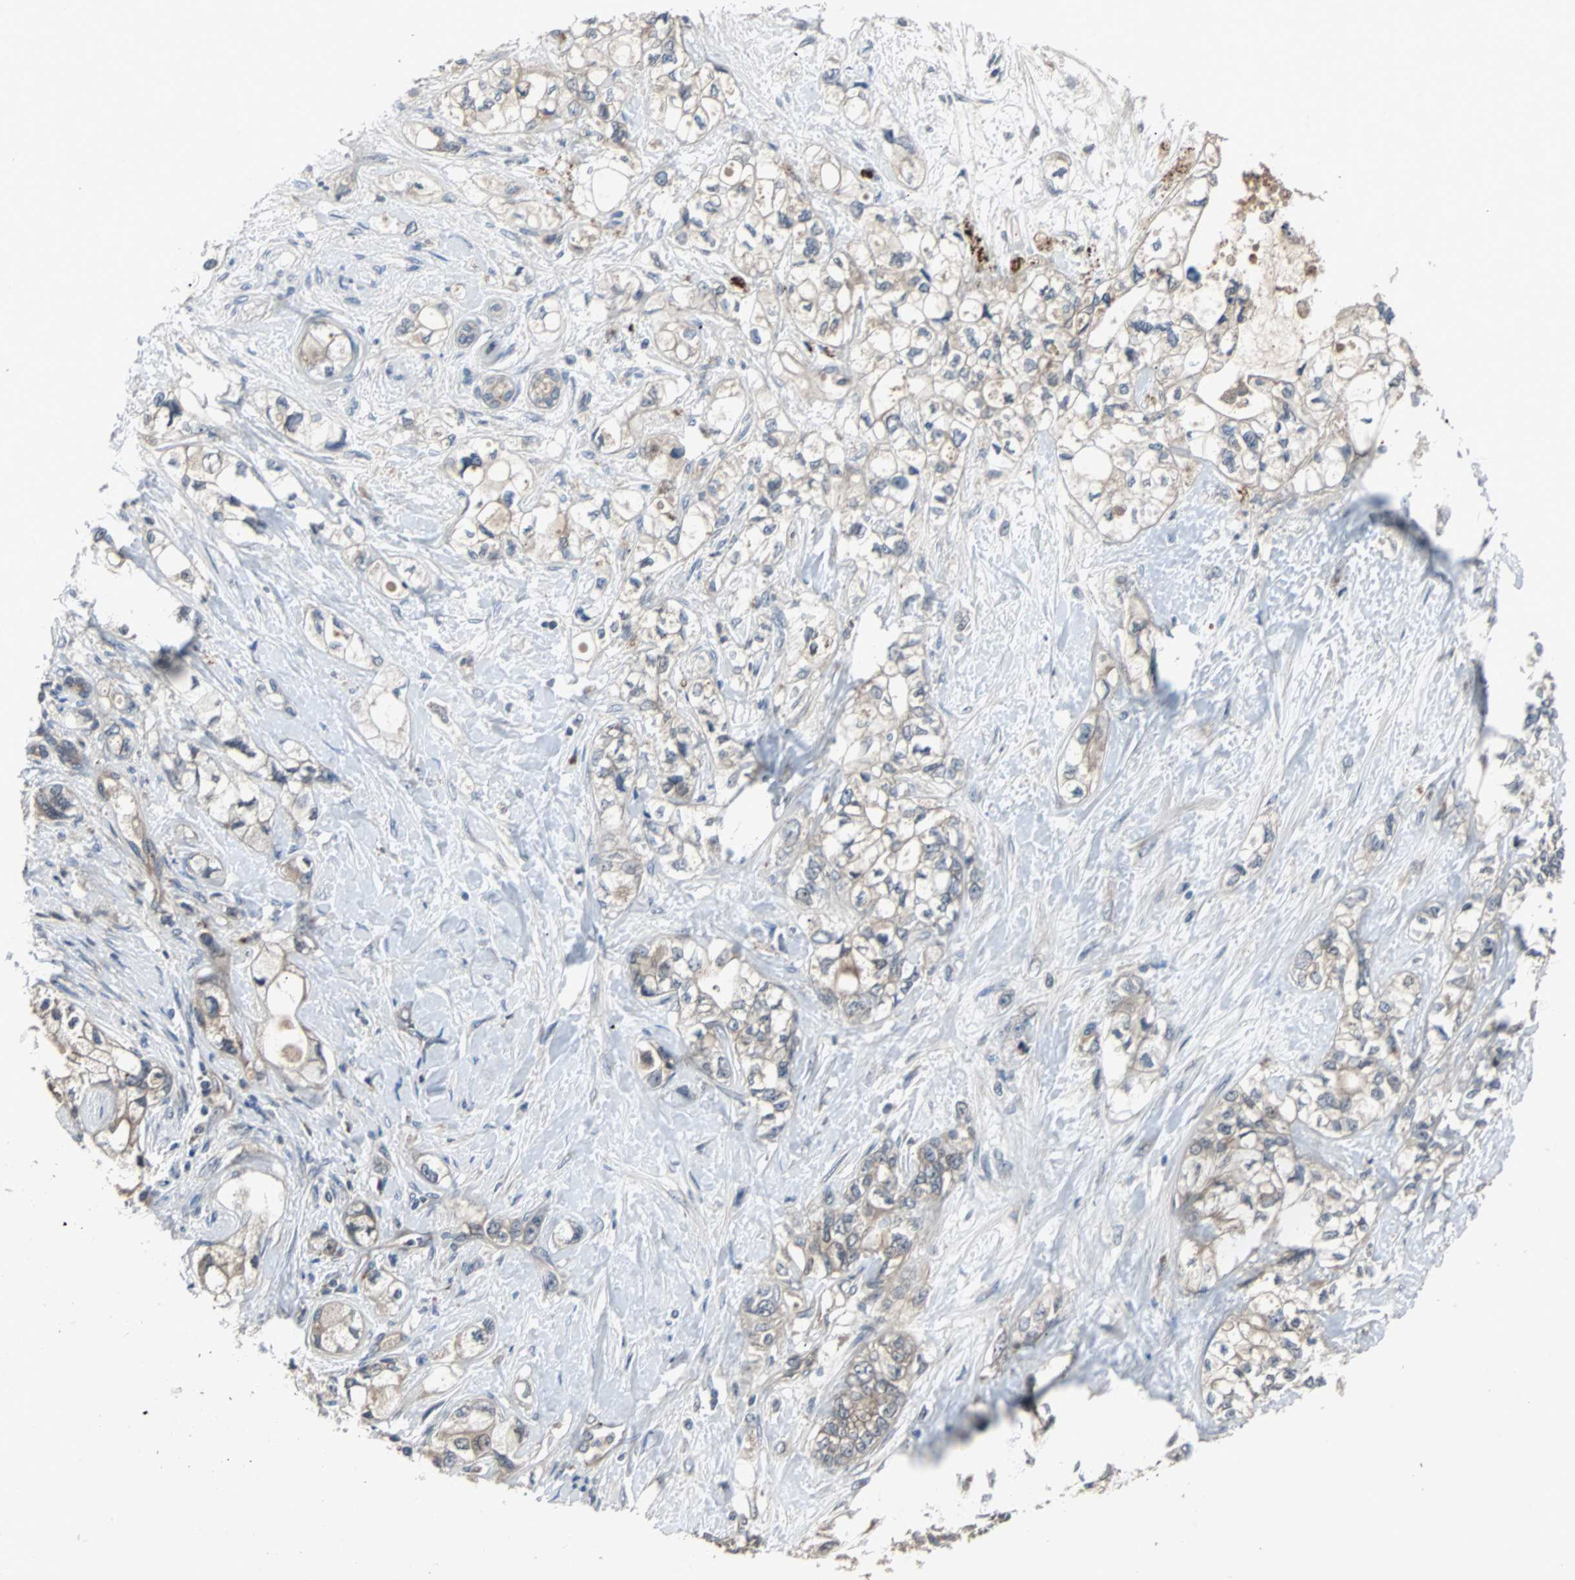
{"staining": {"intensity": "moderate", "quantity": ">75%", "location": "cytoplasmic/membranous"}, "tissue": "pancreatic cancer", "cell_type": "Tumor cells", "image_type": "cancer", "snomed": [{"axis": "morphology", "description": "Adenocarcinoma, NOS"}, {"axis": "topography", "description": "Pancreas"}], "caption": "The micrograph displays immunohistochemical staining of pancreatic adenocarcinoma. There is moderate cytoplasmic/membranous positivity is appreciated in about >75% of tumor cells.", "gene": "ARF1", "patient": {"sex": "male", "age": 70}}